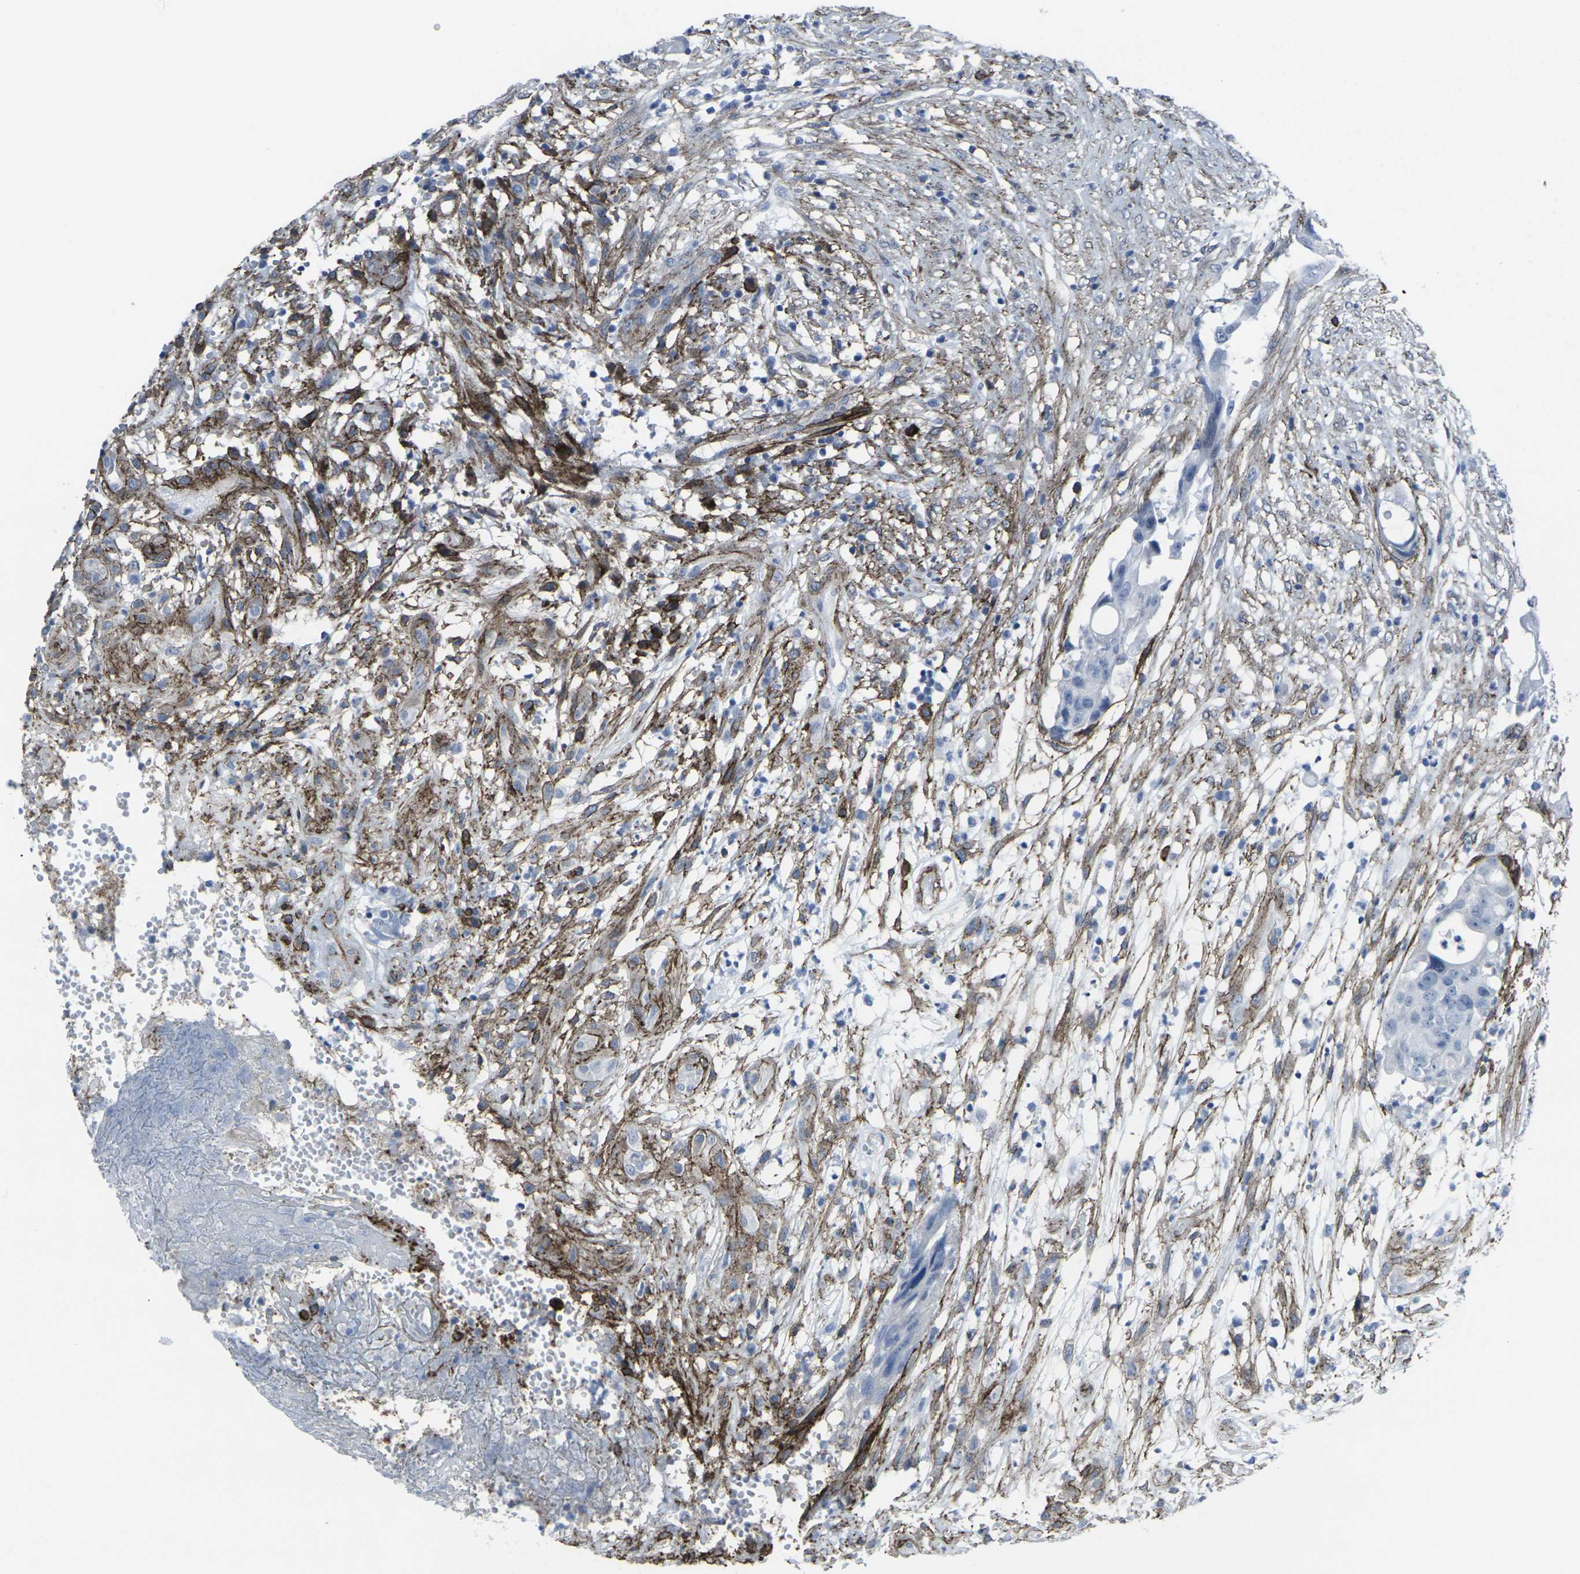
{"staining": {"intensity": "negative", "quantity": "none", "location": "none"}, "tissue": "colorectal cancer", "cell_type": "Tumor cells", "image_type": "cancer", "snomed": [{"axis": "morphology", "description": "Adenocarcinoma, NOS"}, {"axis": "topography", "description": "Colon"}], "caption": "This is an immunohistochemistry (IHC) image of colorectal adenocarcinoma. There is no positivity in tumor cells.", "gene": "CDH11", "patient": {"sex": "female", "age": 57}}